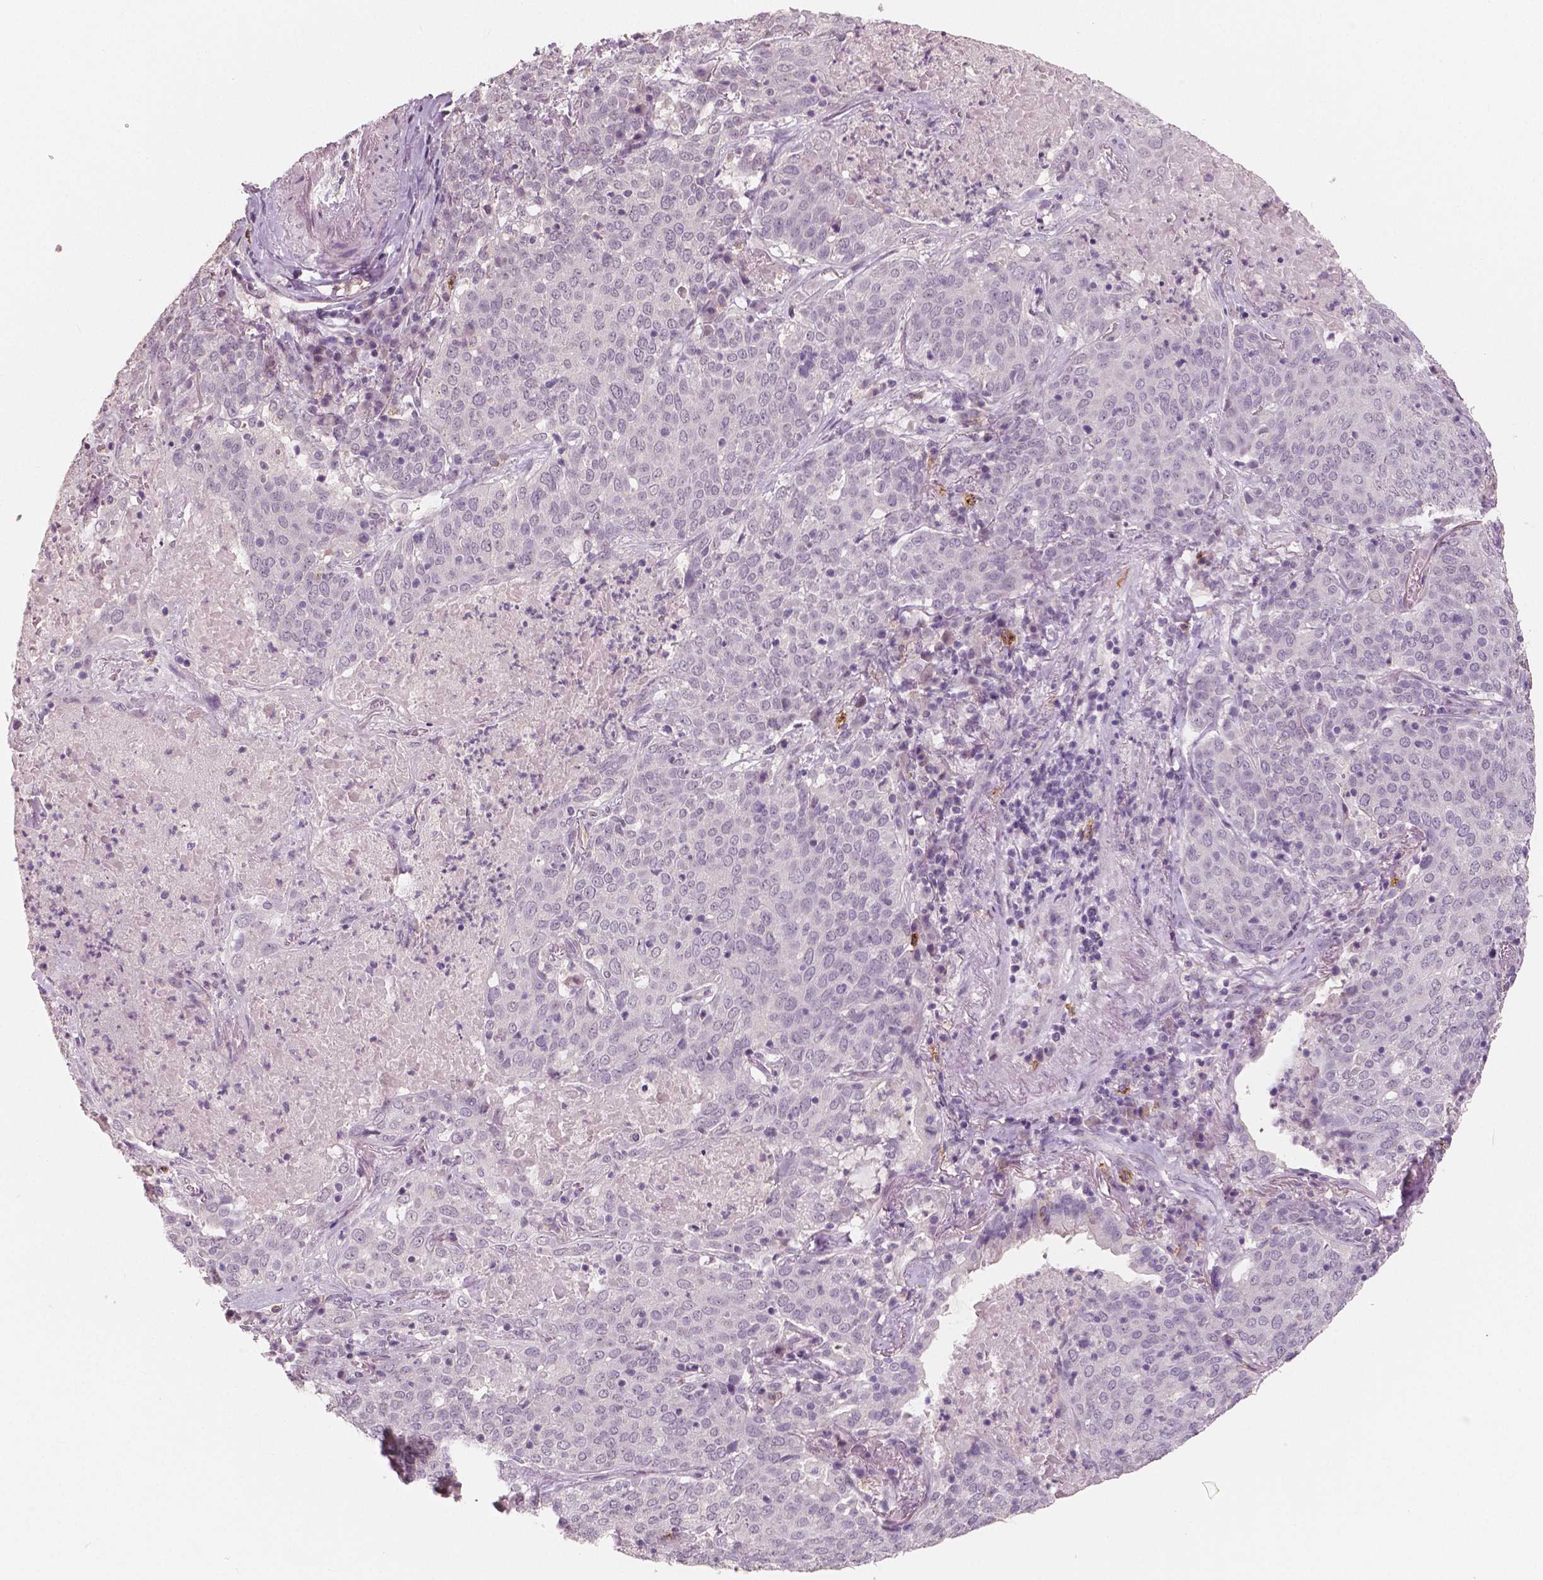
{"staining": {"intensity": "negative", "quantity": "none", "location": "none"}, "tissue": "lung cancer", "cell_type": "Tumor cells", "image_type": "cancer", "snomed": [{"axis": "morphology", "description": "Squamous cell carcinoma, NOS"}, {"axis": "topography", "description": "Lung"}], "caption": "Tumor cells show no significant protein staining in squamous cell carcinoma (lung).", "gene": "KIT", "patient": {"sex": "male", "age": 82}}